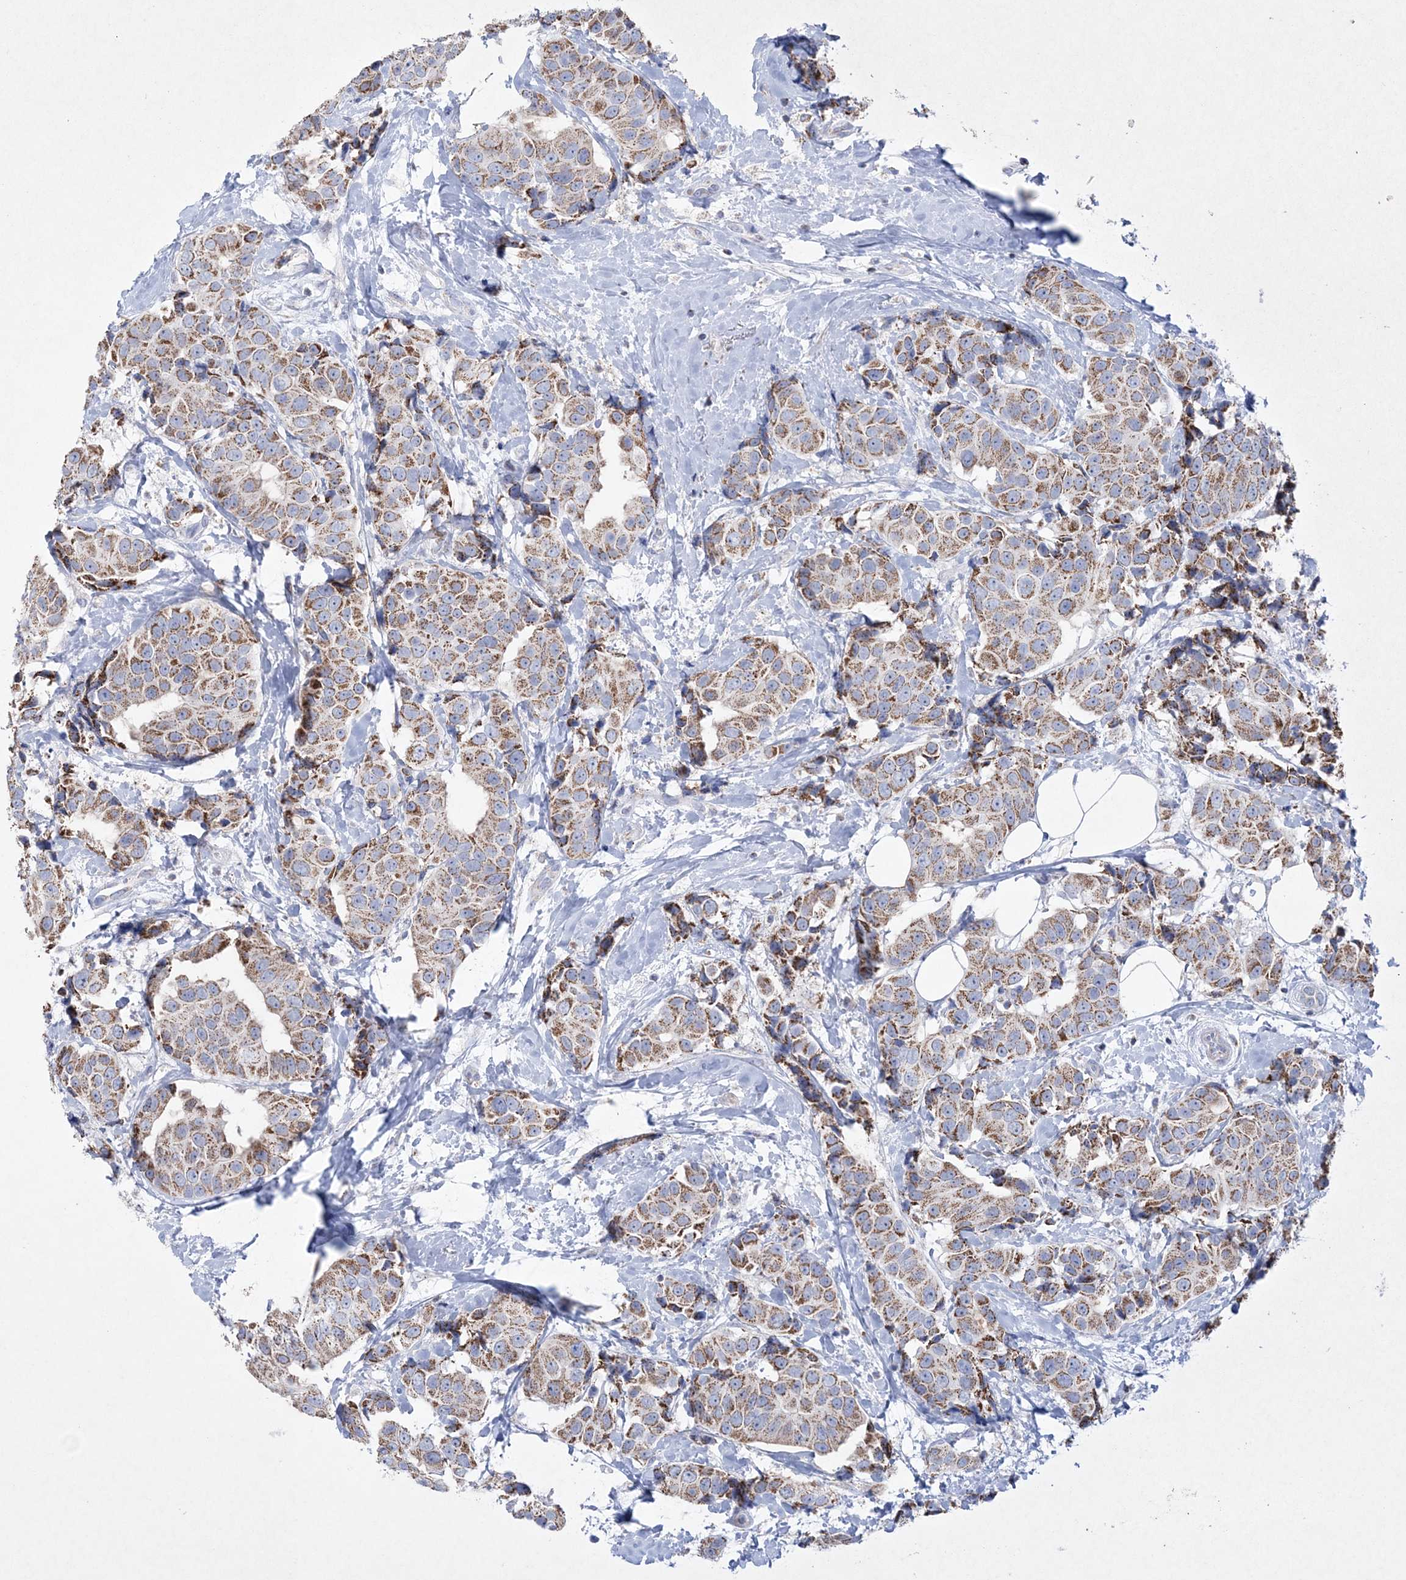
{"staining": {"intensity": "moderate", "quantity": ">75%", "location": "cytoplasmic/membranous"}, "tissue": "breast cancer", "cell_type": "Tumor cells", "image_type": "cancer", "snomed": [{"axis": "morphology", "description": "Normal tissue, NOS"}, {"axis": "morphology", "description": "Duct carcinoma"}, {"axis": "topography", "description": "Breast"}], "caption": "Protein expression by immunohistochemistry (IHC) reveals moderate cytoplasmic/membranous positivity in about >75% of tumor cells in breast cancer.", "gene": "CES4A", "patient": {"sex": "female", "age": 39}}